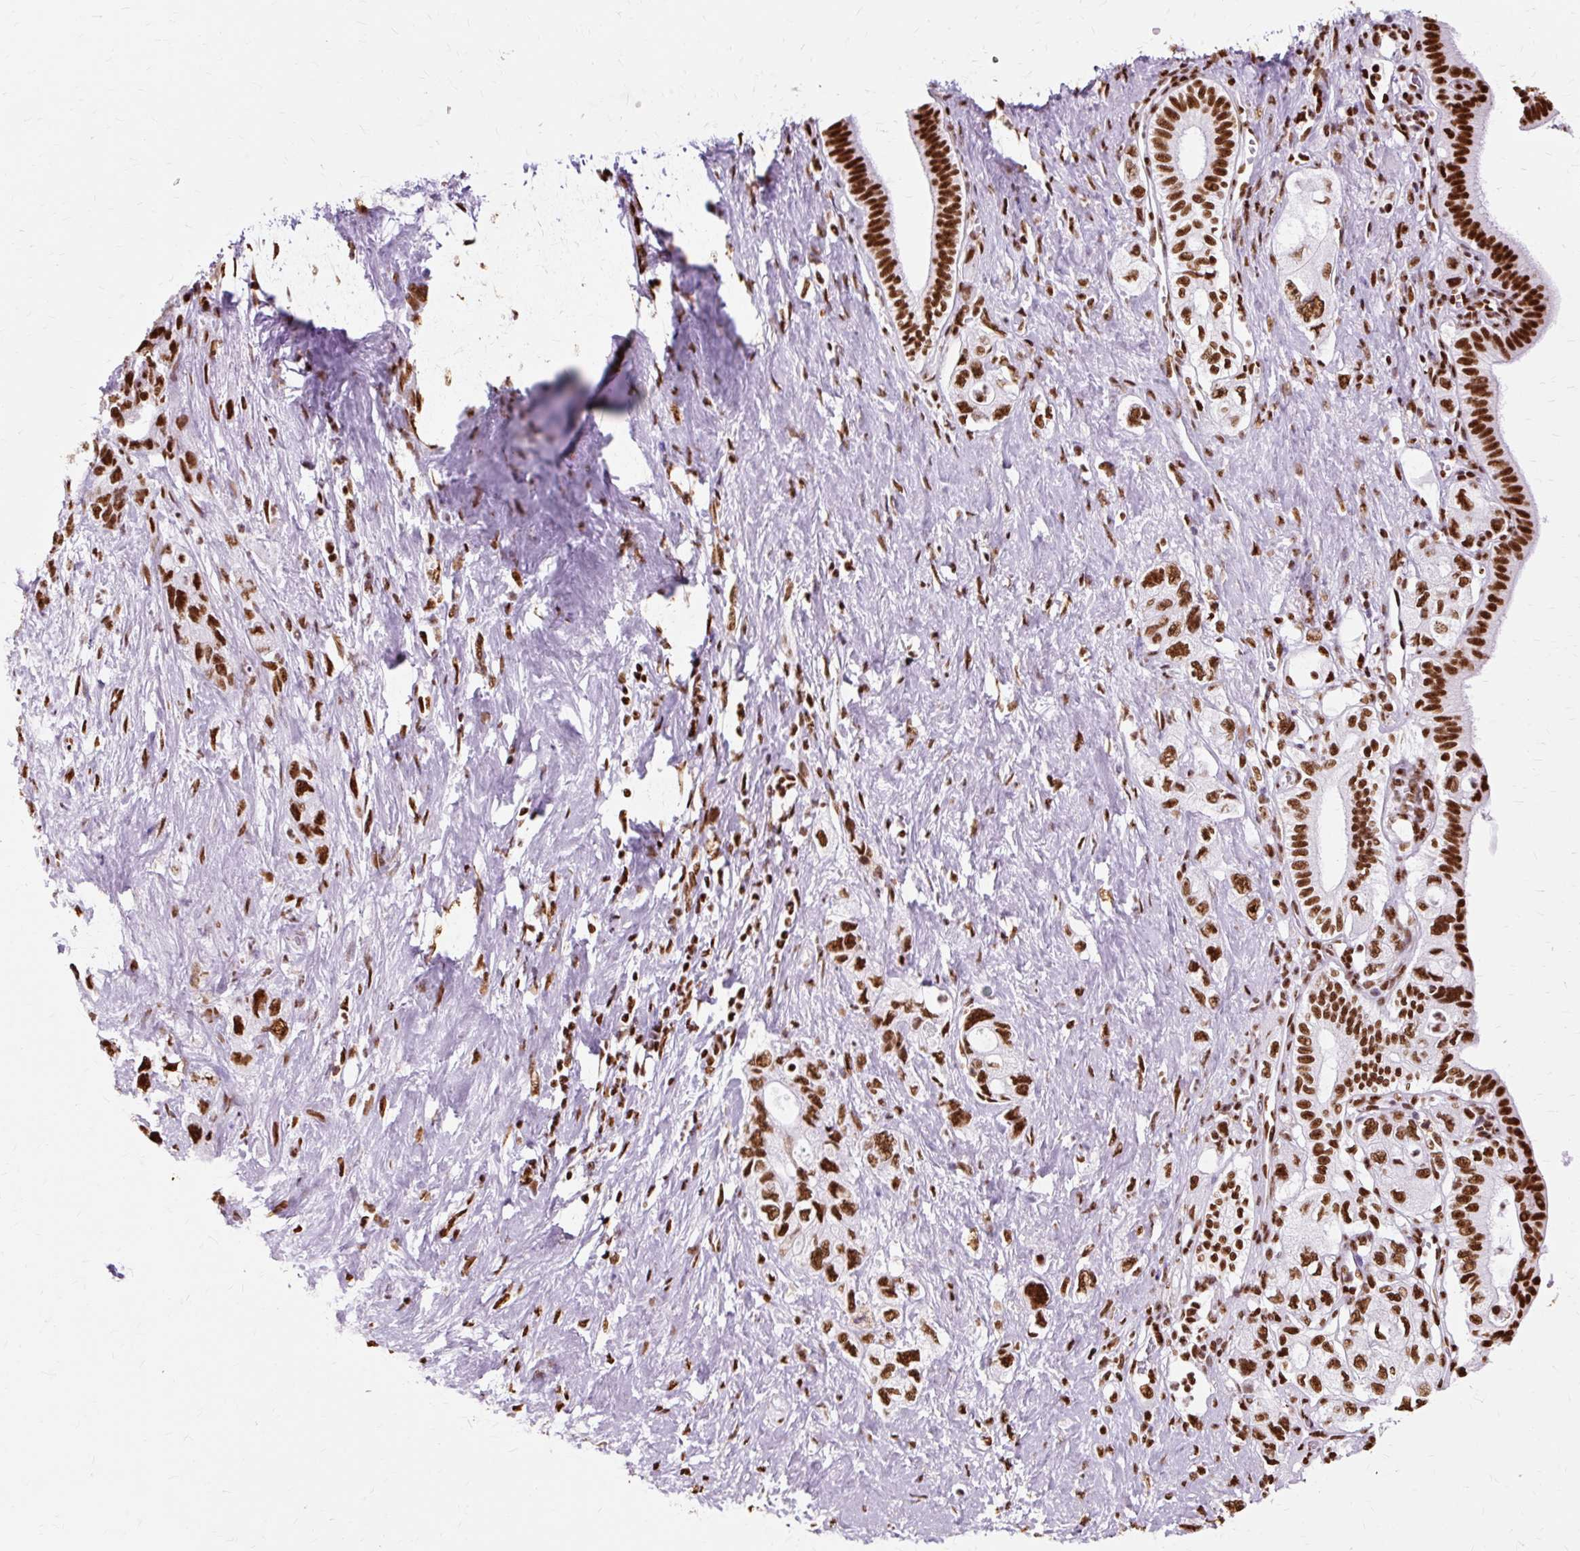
{"staining": {"intensity": "strong", "quantity": ">75%", "location": "nuclear"}, "tissue": "pancreatic cancer", "cell_type": "Tumor cells", "image_type": "cancer", "snomed": [{"axis": "morphology", "description": "Adenocarcinoma, NOS"}, {"axis": "topography", "description": "Pancreas"}], "caption": "Adenocarcinoma (pancreatic) was stained to show a protein in brown. There is high levels of strong nuclear positivity in about >75% of tumor cells. (DAB (3,3'-diaminobenzidine) IHC, brown staining for protein, blue staining for nuclei).", "gene": "XRCC6", "patient": {"sex": "female", "age": 73}}